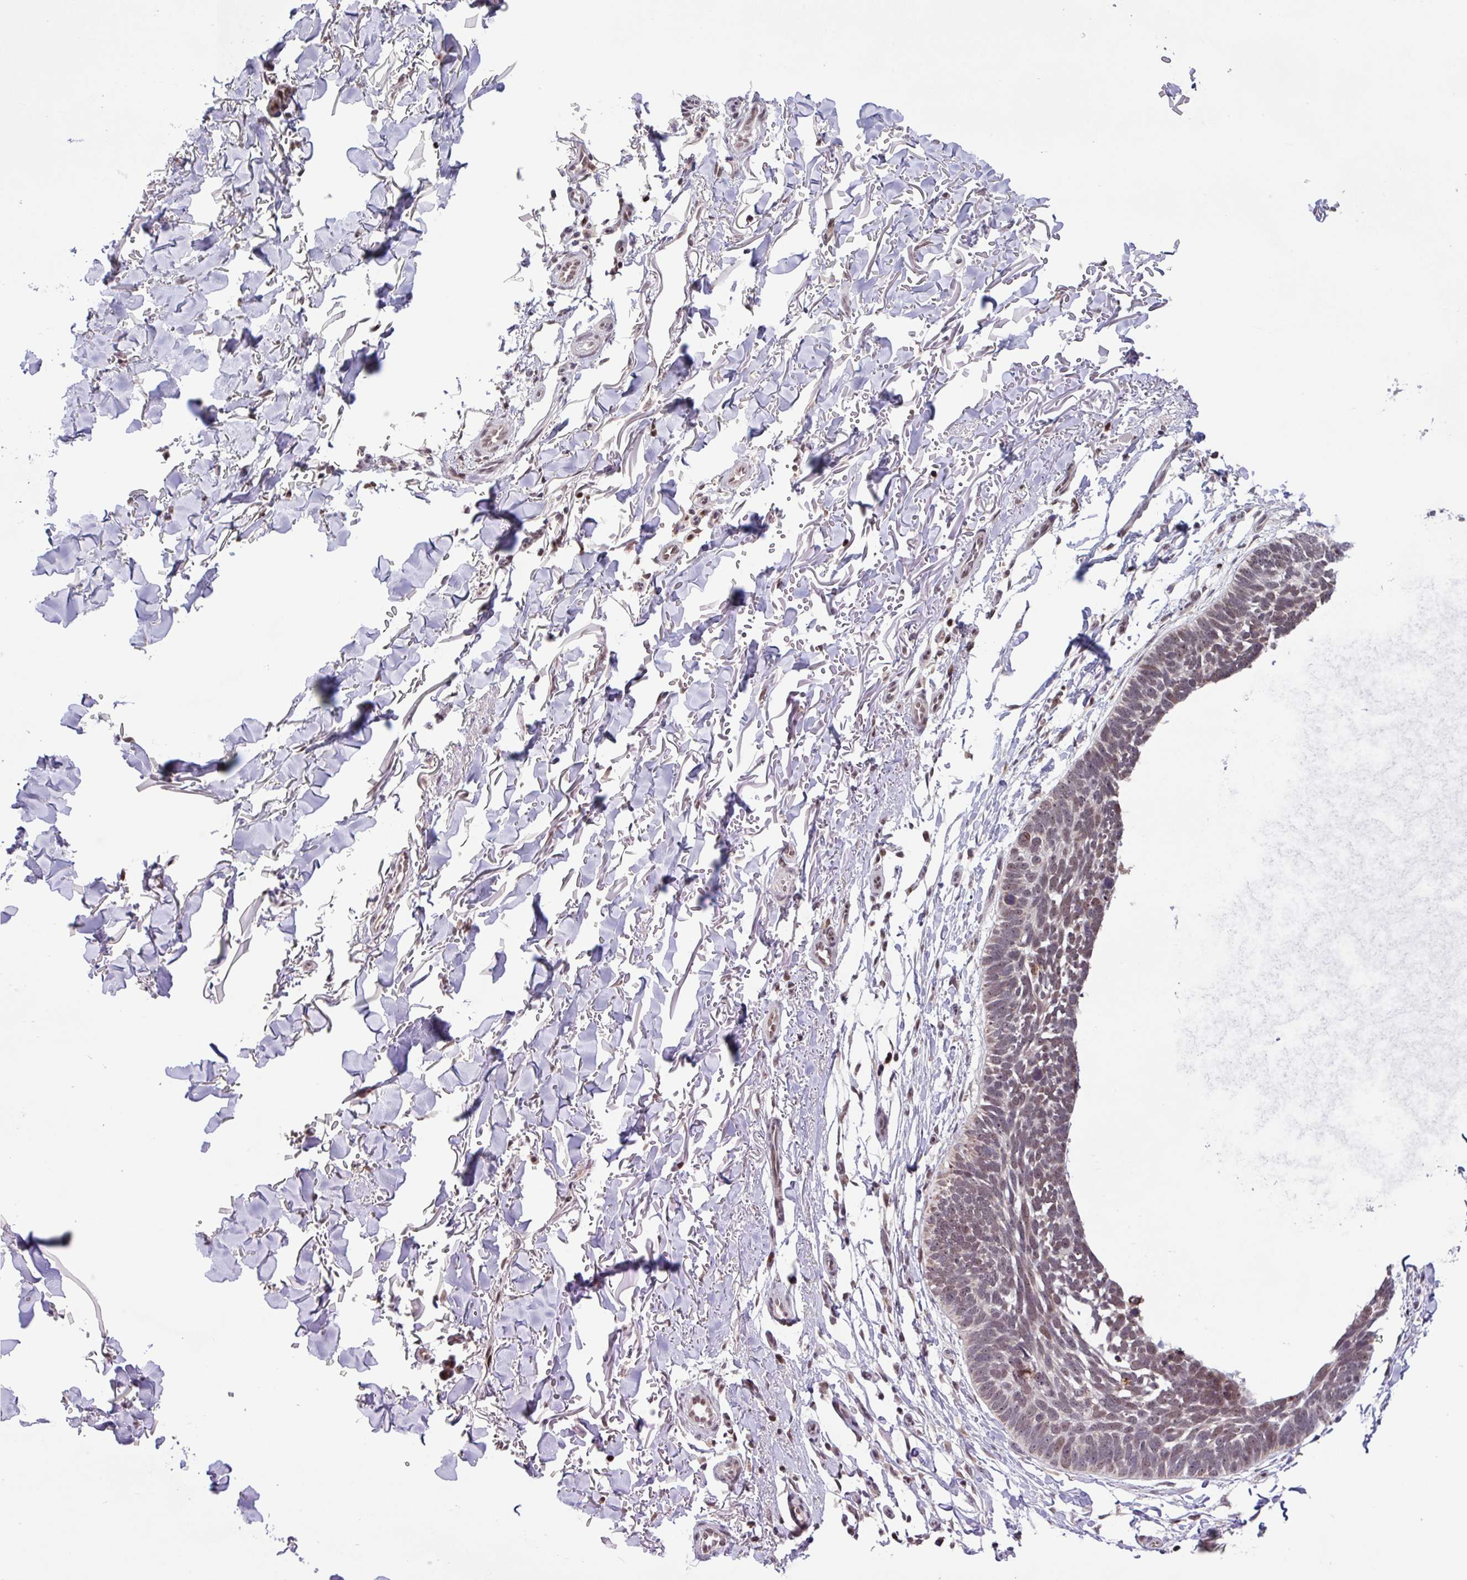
{"staining": {"intensity": "moderate", "quantity": "25%-75%", "location": "nuclear"}, "tissue": "skin cancer", "cell_type": "Tumor cells", "image_type": "cancer", "snomed": [{"axis": "morphology", "description": "Normal tissue, NOS"}, {"axis": "morphology", "description": "Basal cell carcinoma"}, {"axis": "topography", "description": "Skin"}], "caption": "Immunohistochemical staining of basal cell carcinoma (skin) exhibits moderate nuclear protein staining in approximately 25%-75% of tumor cells. (DAB = brown stain, brightfield microscopy at high magnification).", "gene": "BRD3", "patient": {"sex": "male", "age": 77}}